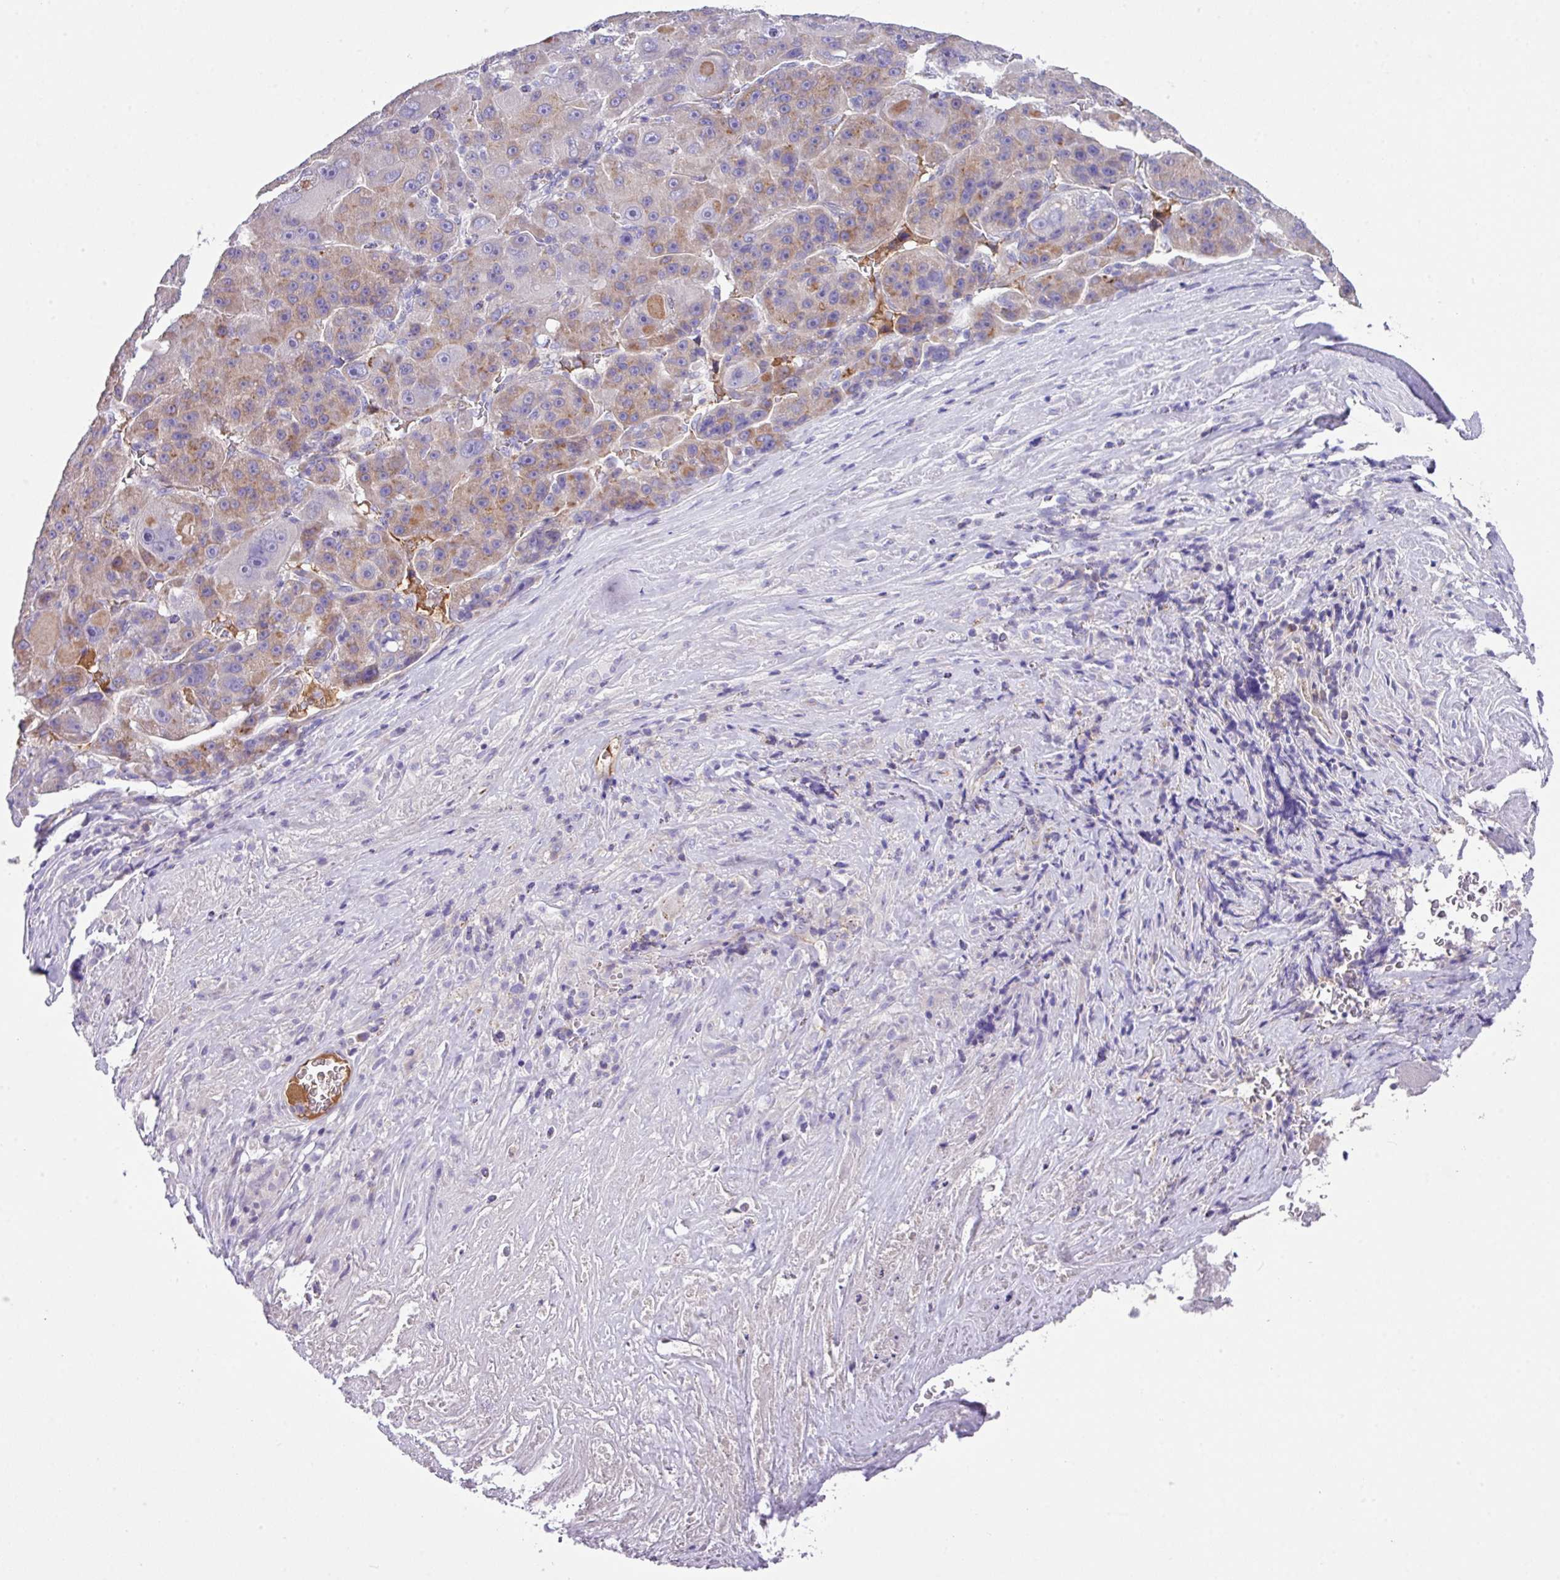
{"staining": {"intensity": "moderate", "quantity": "<25%", "location": "cytoplasmic/membranous"}, "tissue": "liver cancer", "cell_type": "Tumor cells", "image_type": "cancer", "snomed": [{"axis": "morphology", "description": "Carcinoma, Hepatocellular, NOS"}, {"axis": "topography", "description": "Liver"}], "caption": "Immunohistochemical staining of human liver cancer (hepatocellular carcinoma) reveals moderate cytoplasmic/membranous protein positivity in about <25% of tumor cells.", "gene": "DNAL1", "patient": {"sex": "male", "age": 76}}